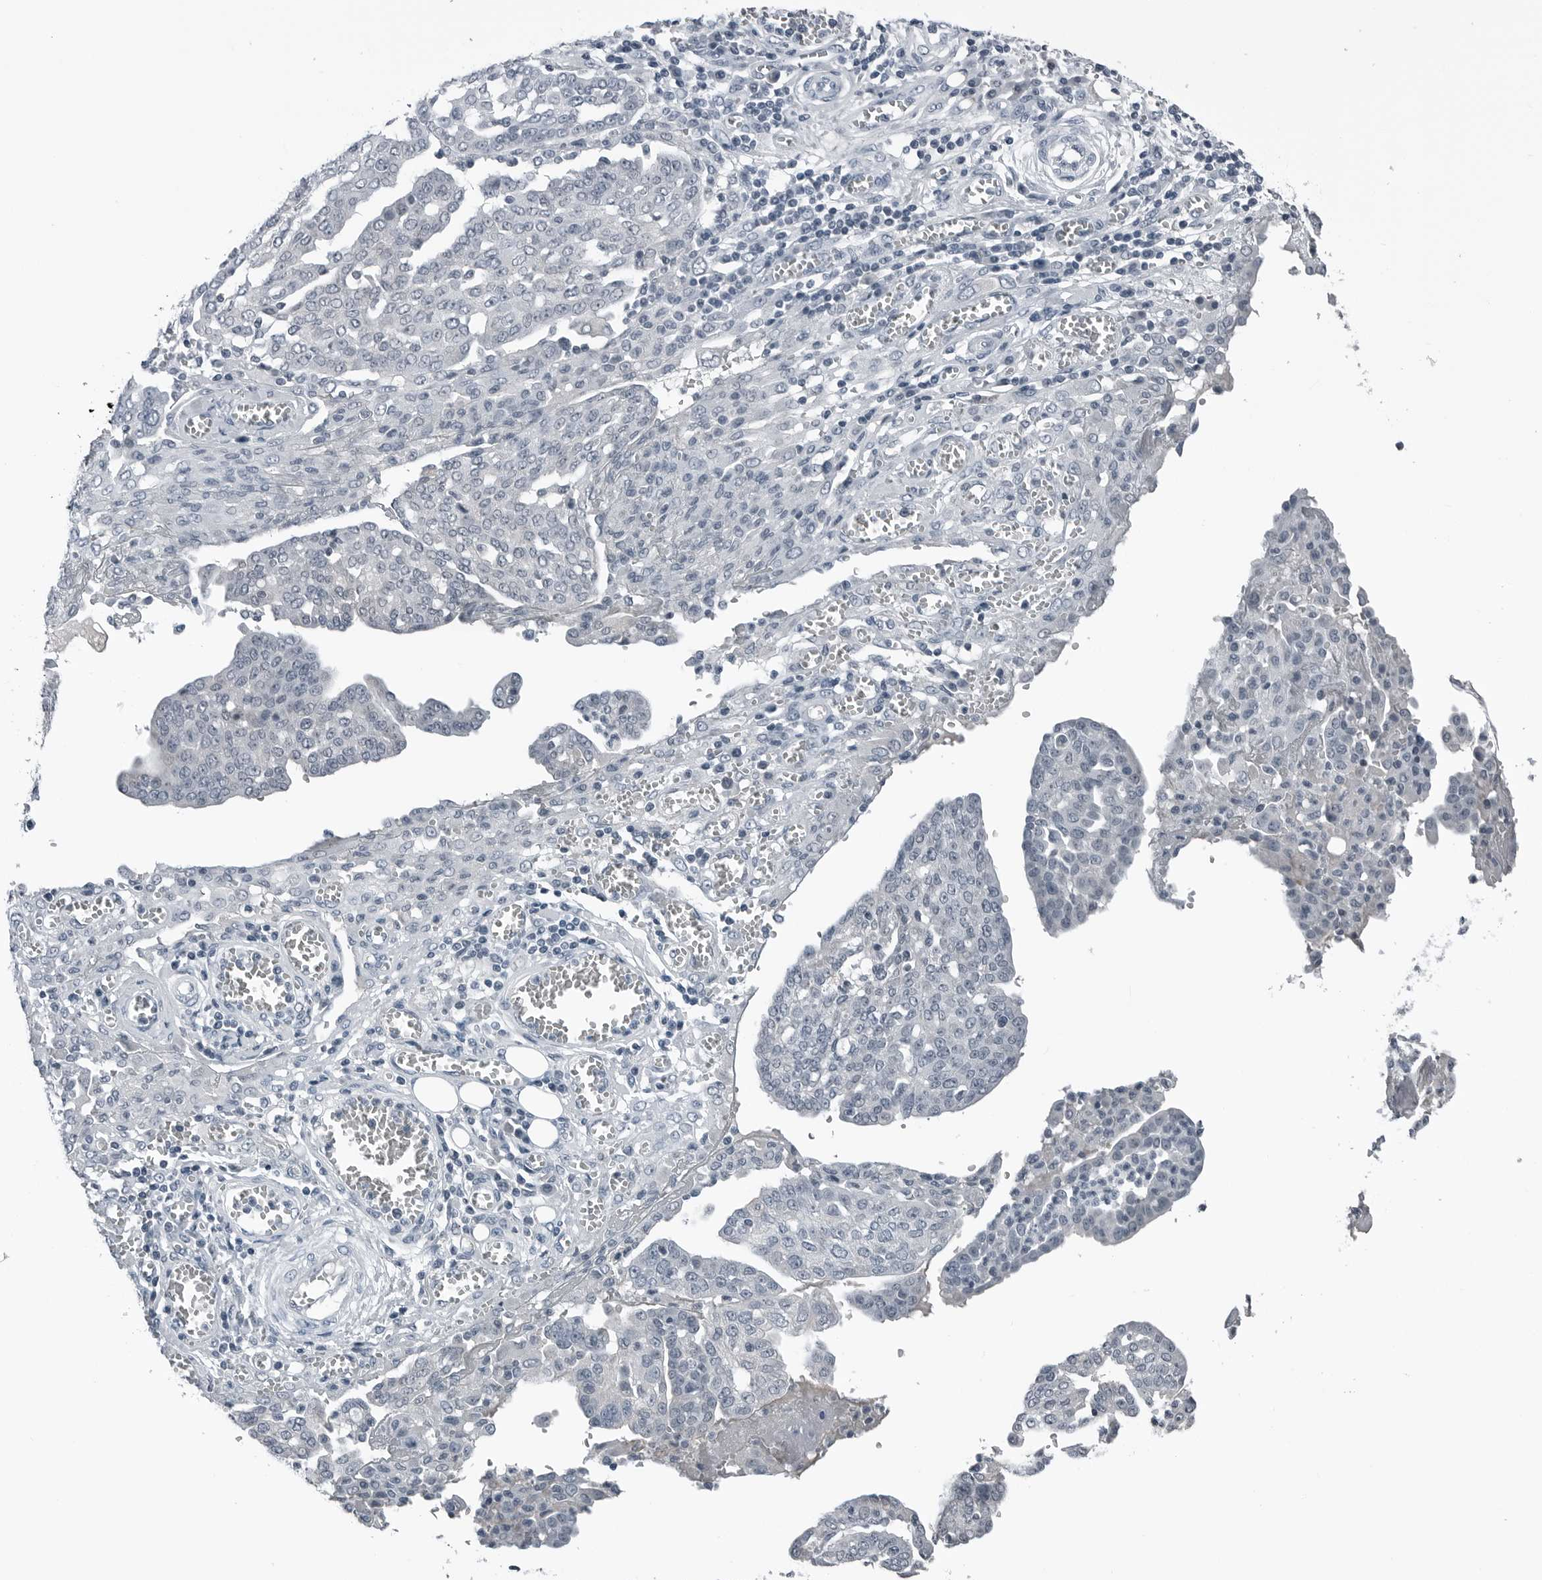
{"staining": {"intensity": "negative", "quantity": "none", "location": "none"}, "tissue": "ovarian cancer", "cell_type": "Tumor cells", "image_type": "cancer", "snomed": [{"axis": "morphology", "description": "Cystadenocarcinoma, serous, NOS"}, {"axis": "topography", "description": "Soft tissue"}, {"axis": "topography", "description": "Ovary"}], "caption": "A high-resolution micrograph shows immunohistochemistry staining of serous cystadenocarcinoma (ovarian), which reveals no significant expression in tumor cells.", "gene": "SPINK1", "patient": {"sex": "female", "age": 57}}